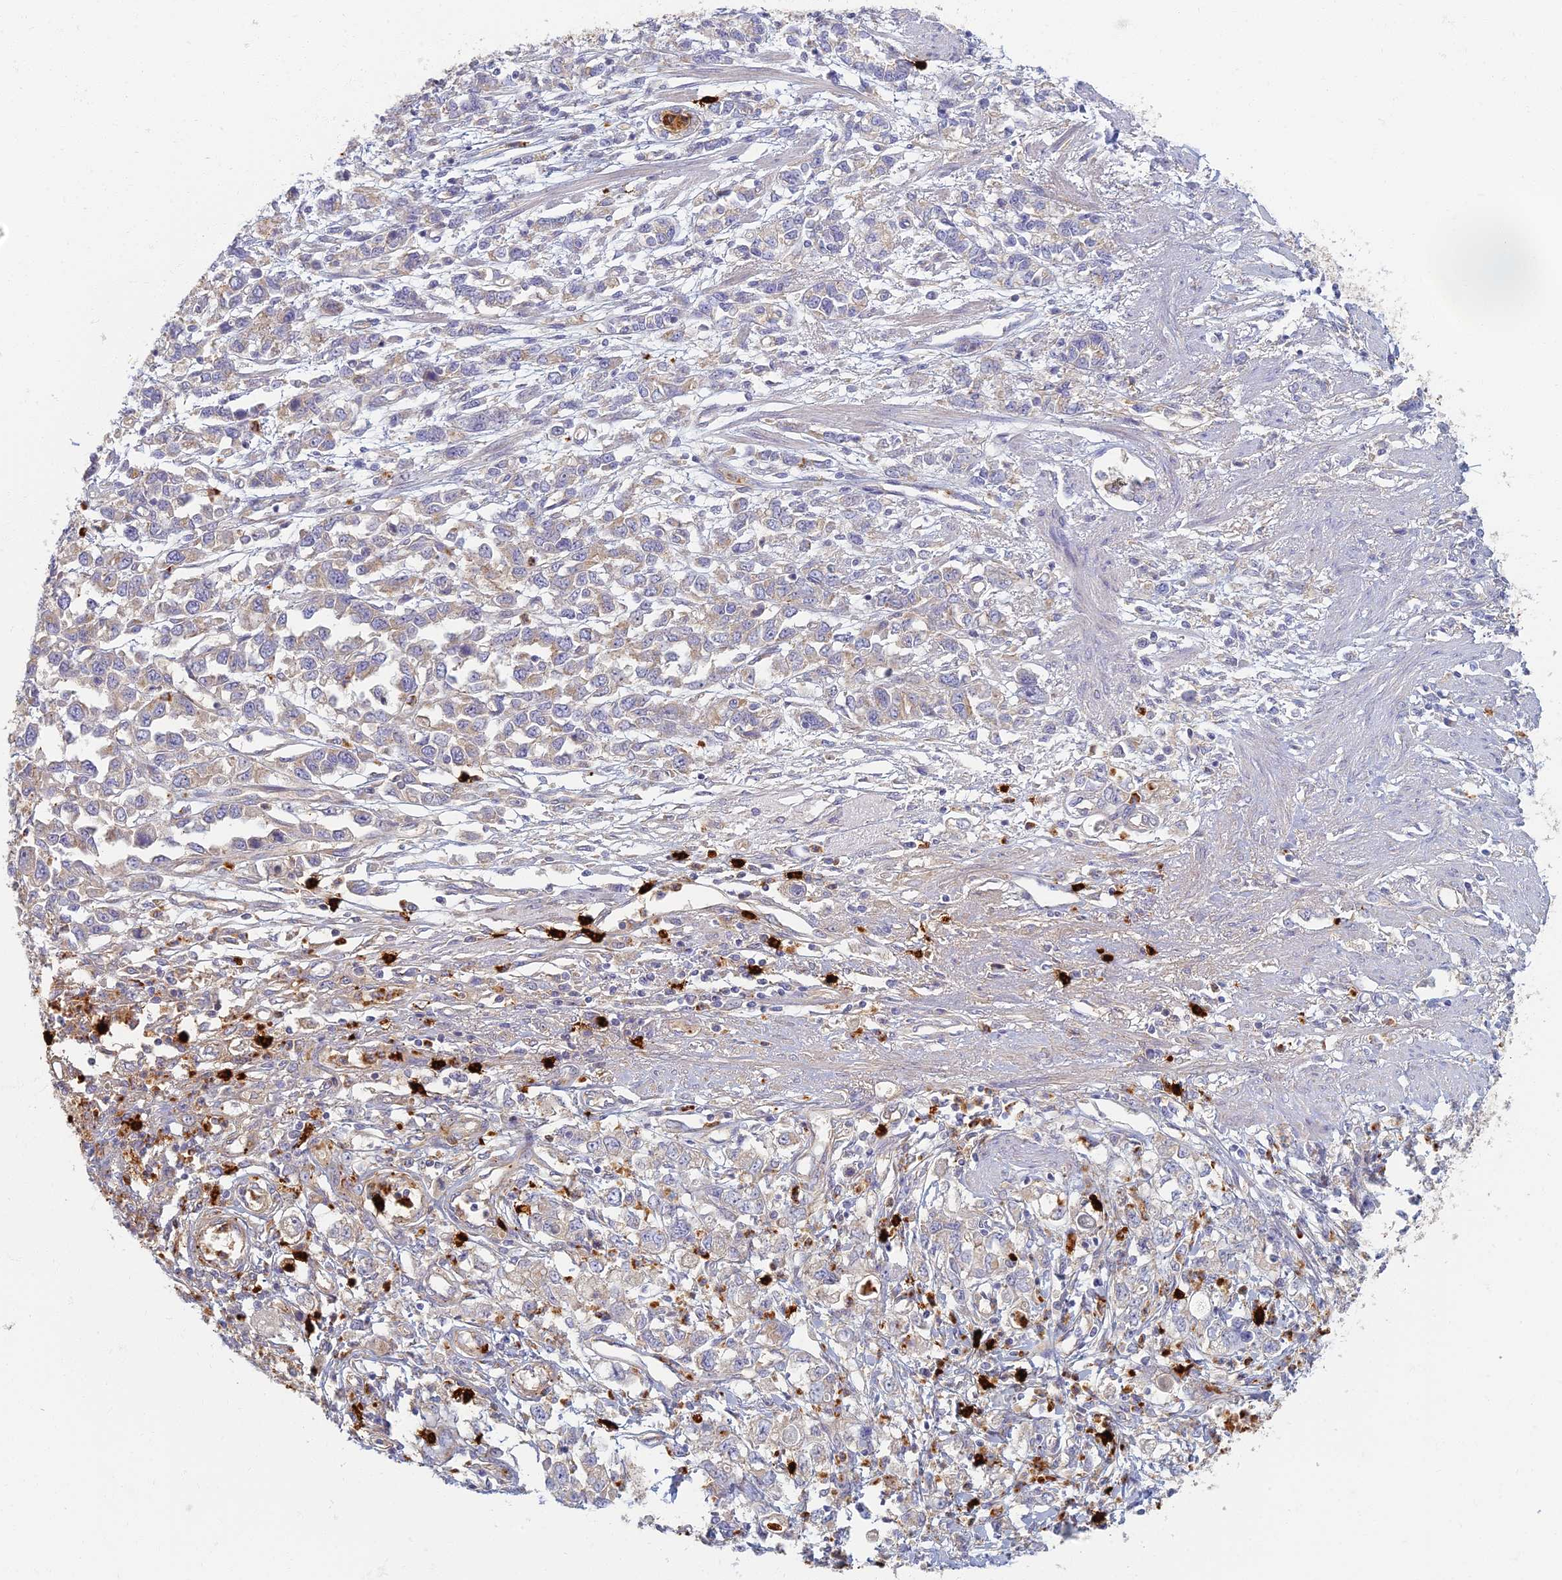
{"staining": {"intensity": "weak", "quantity": "<25%", "location": "cytoplasmic/membranous"}, "tissue": "stomach cancer", "cell_type": "Tumor cells", "image_type": "cancer", "snomed": [{"axis": "morphology", "description": "Adenocarcinoma, NOS"}, {"axis": "topography", "description": "Stomach"}], "caption": "DAB immunohistochemical staining of adenocarcinoma (stomach) demonstrates no significant expression in tumor cells.", "gene": "PROX2", "patient": {"sex": "female", "age": 76}}